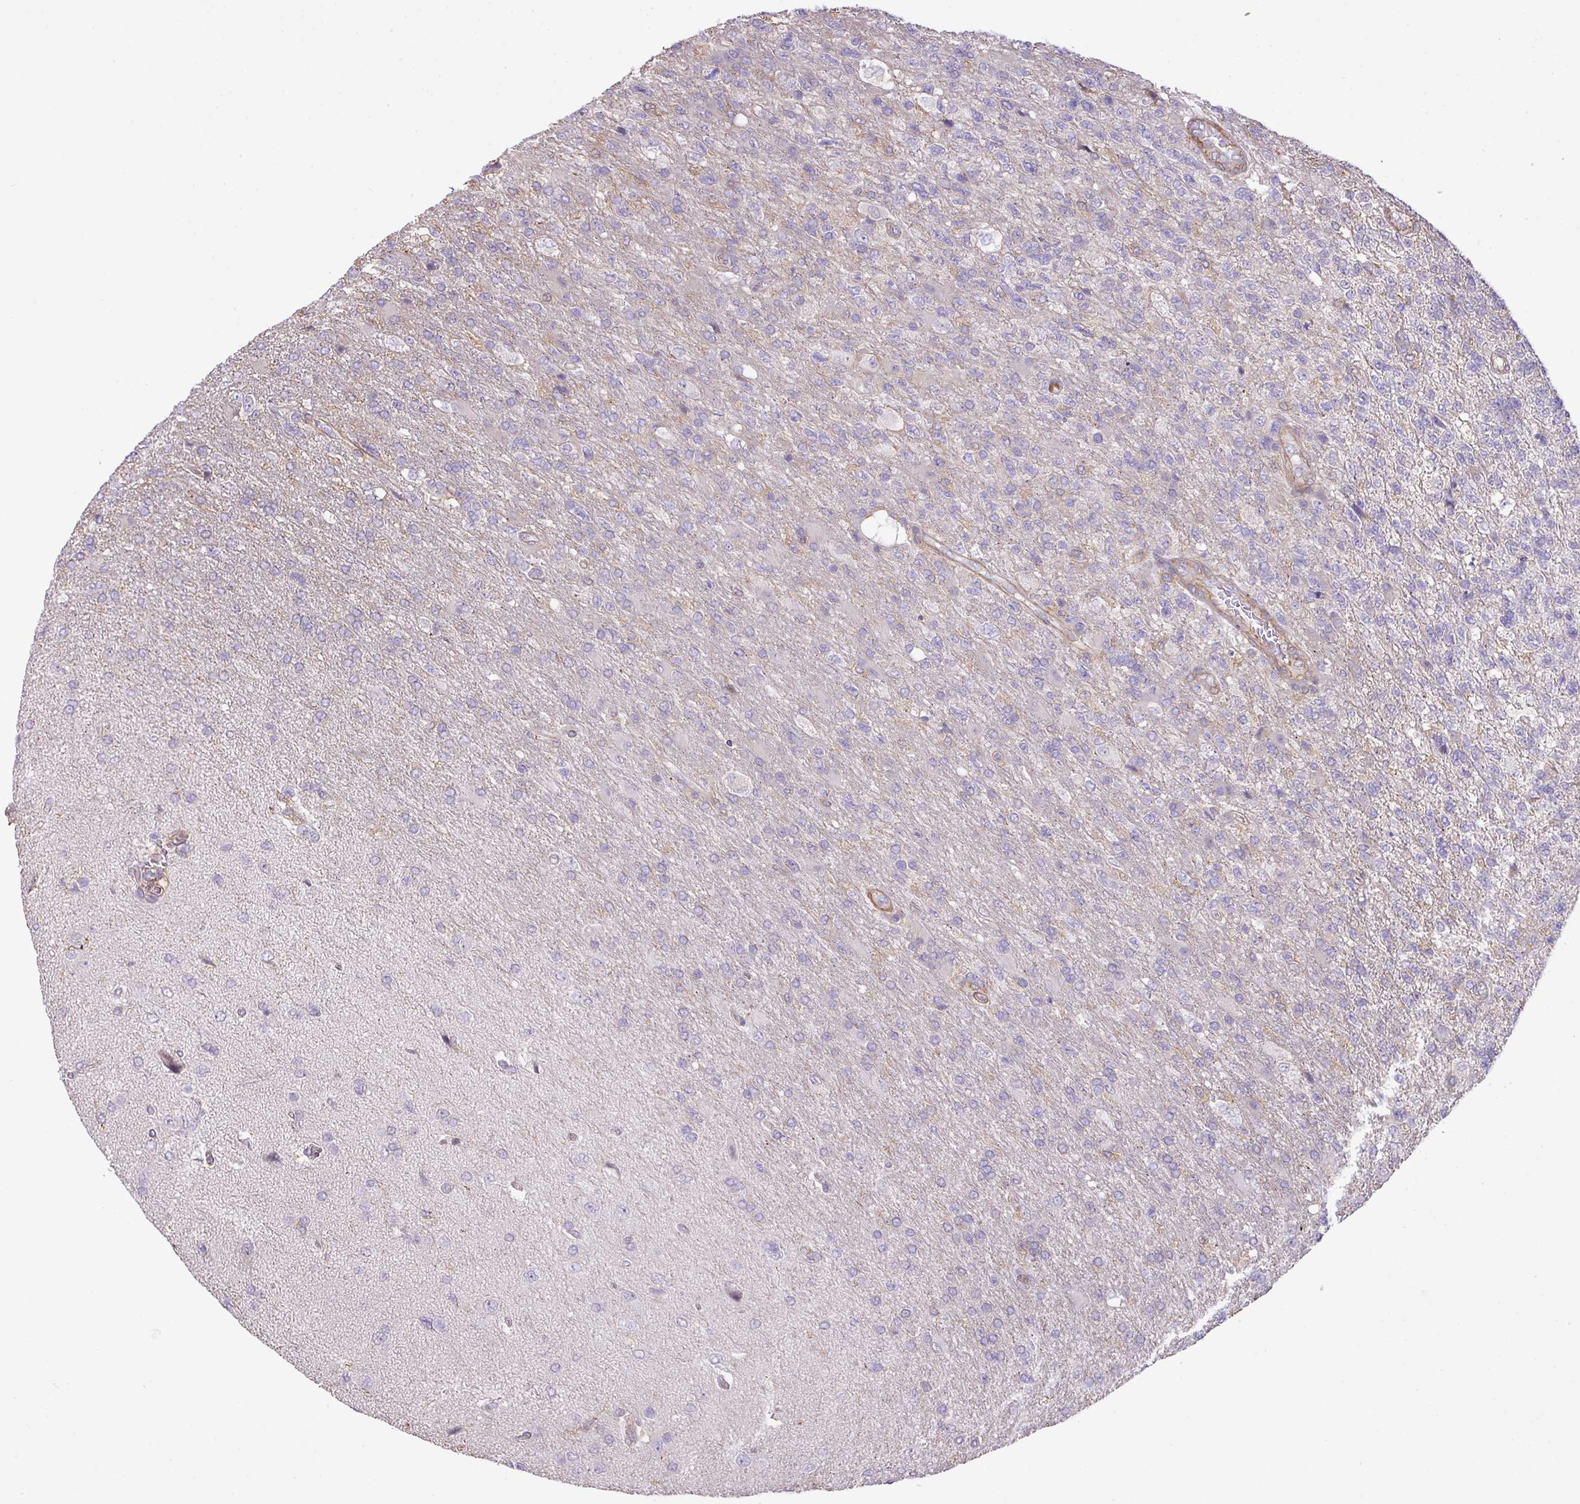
{"staining": {"intensity": "negative", "quantity": "none", "location": "none"}, "tissue": "glioma", "cell_type": "Tumor cells", "image_type": "cancer", "snomed": [{"axis": "morphology", "description": "Glioma, malignant, High grade"}, {"axis": "topography", "description": "Brain"}], "caption": "Glioma was stained to show a protein in brown. There is no significant expression in tumor cells.", "gene": "LRRC41", "patient": {"sex": "male", "age": 56}}